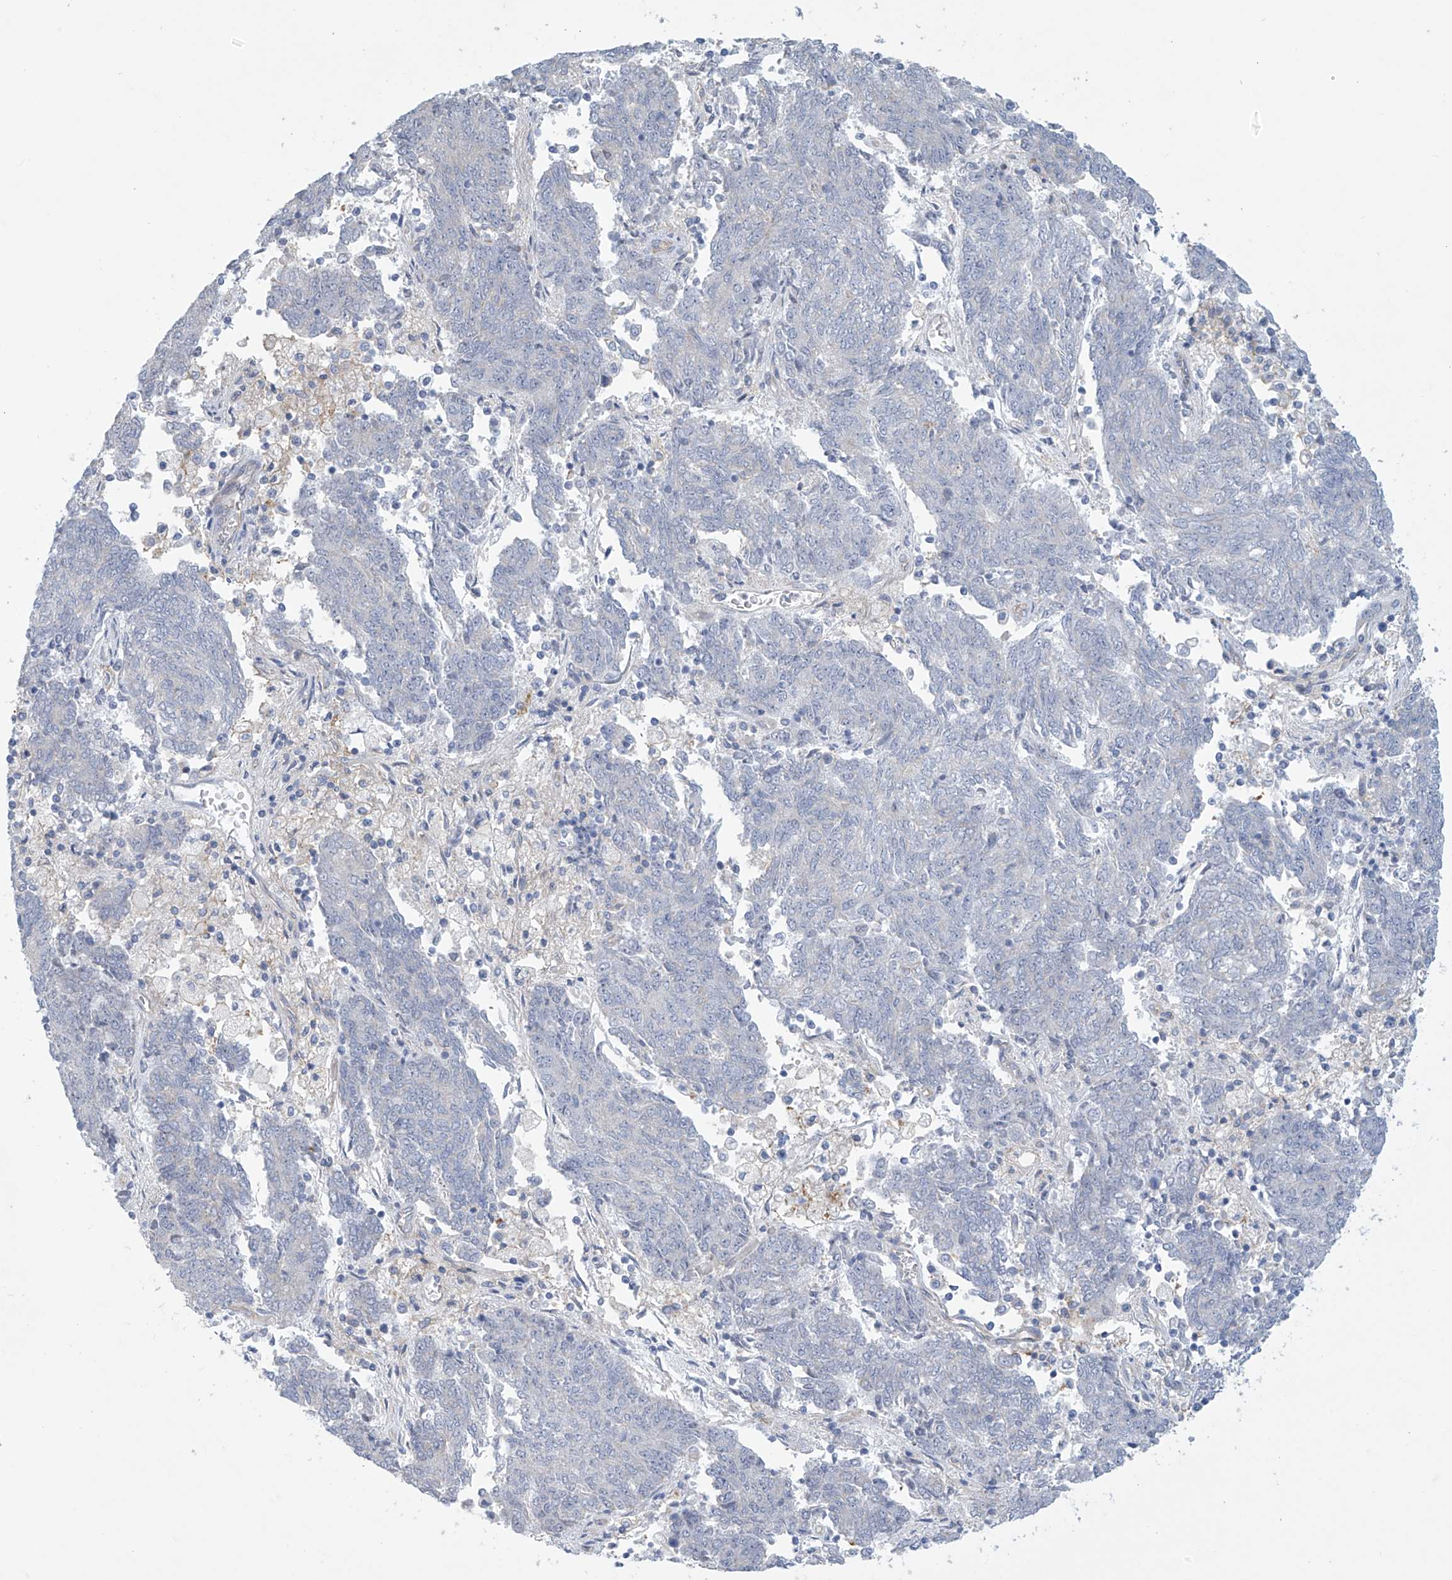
{"staining": {"intensity": "negative", "quantity": "none", "location": "none"}, "tissue": "endometrial cancer", "cell_type": "Tumor cells", "image_type": "cancer", "snomed": [{"axis": "morphology", "description": "Adenocarcinoma, NOS"}, {"axis": "topography", "description": "Endometrium"}], "caption": "Histopathology image shows no protein expression in tumor cells of adenocarcinoma (endometrial) tissue.", "gene": "ABHD13", "patient": {"sex": "female", "age": 80}}